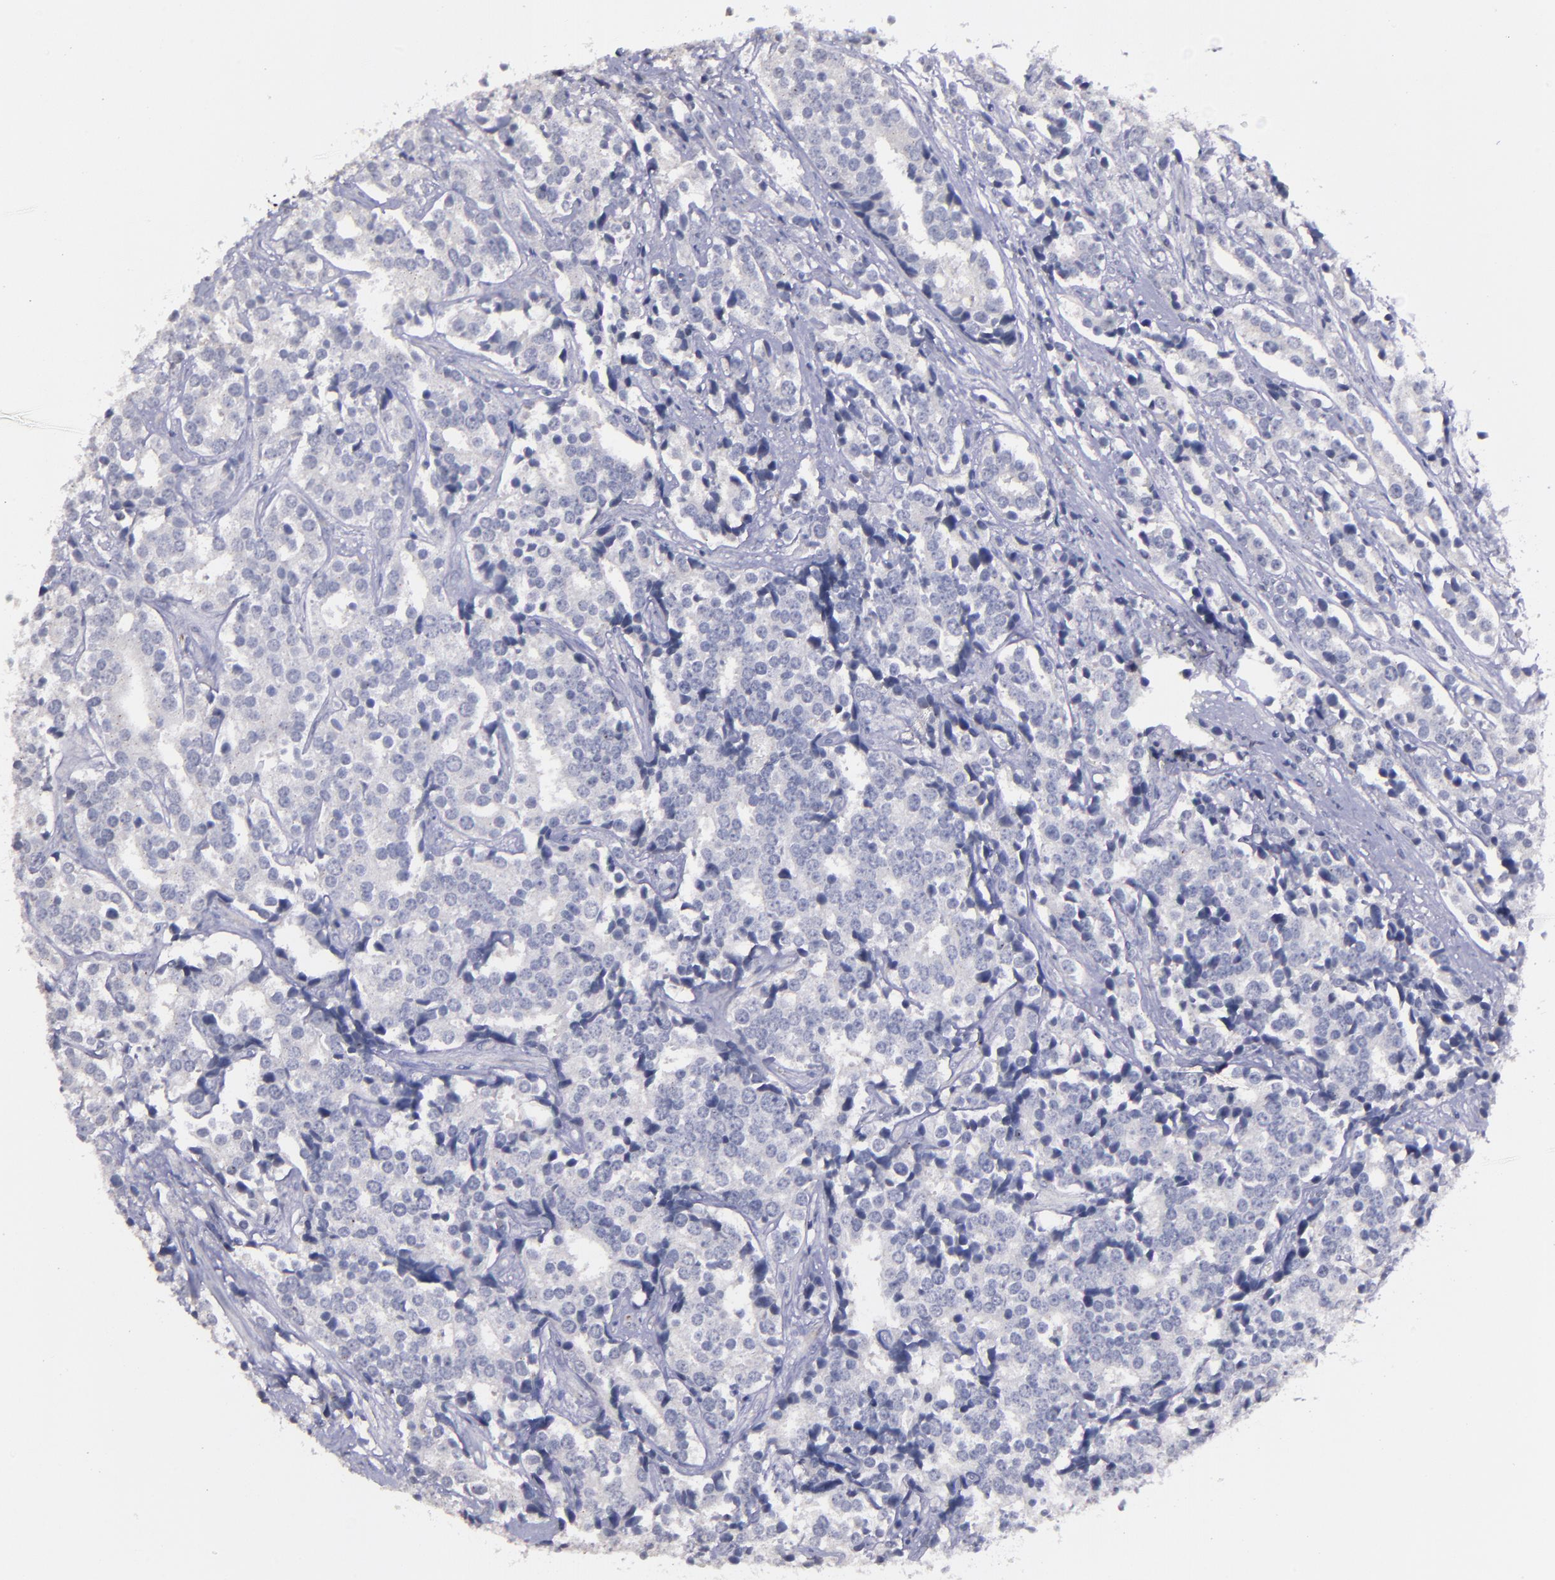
{"staining": {"intensity": "negative", "quantity": "none", "location": "none"}, "tissue": "prostate cancer", "cell_type": "Tumor cells", "image_type": "cancer", "snomed": [{"axis": "morphology", "description": "Adenocarcinoma, High grade"}, {"axis": "topography", "description": "Prostate"}], "caption": "Image shows no protein positivity in tumor cells of prostate cancer tissue.", "gene": "MASP1", "patient": {"sex": "male", "age": 71}}